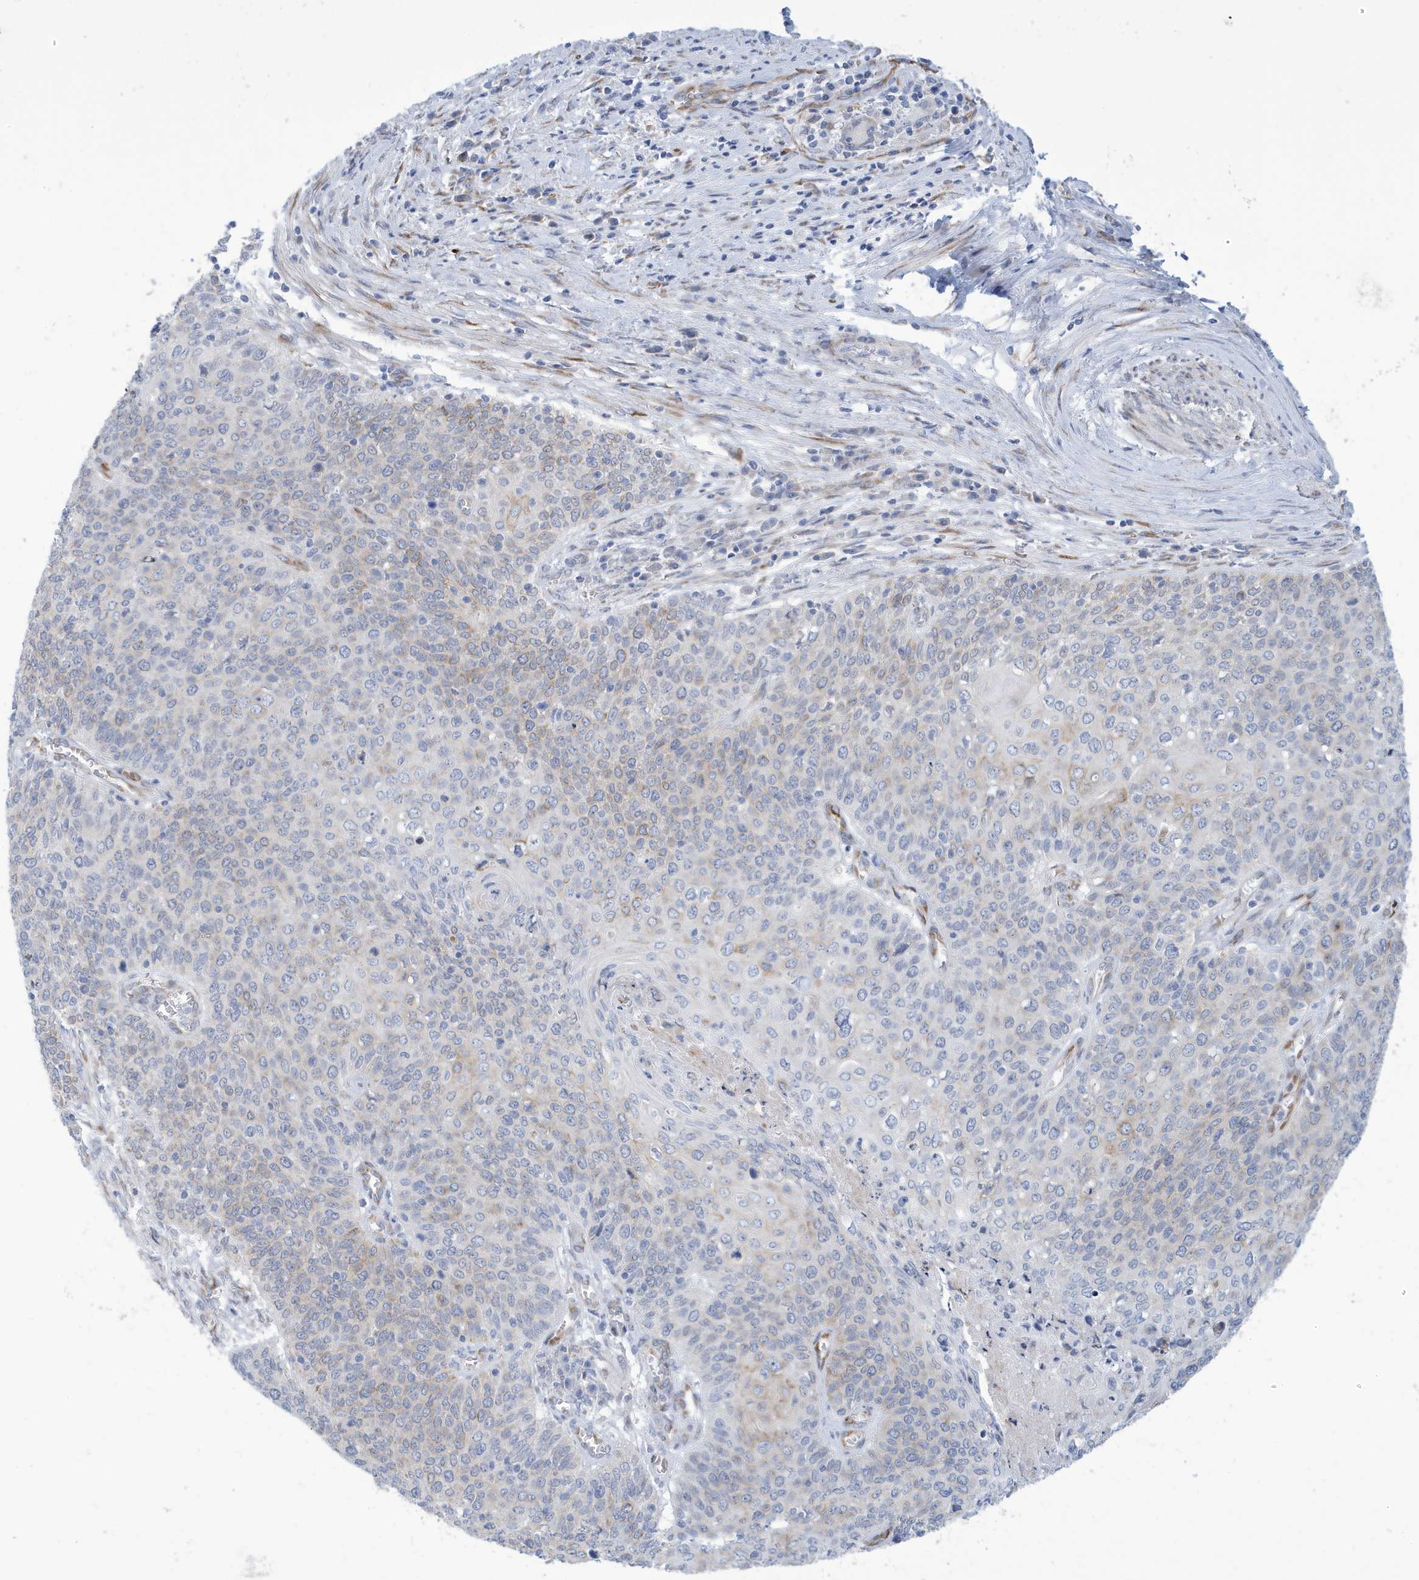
{"staining": {"intensity": "weak", "quantity": "<25%", "location": "cytoplasmic/membranous"}, "tissue": "cervical cancer", "cell_type": "Tumor cells", "image_type": "cancer", "snomed": [{"axis": "morphology", "description": "Squamous cell carcinoma, NOS"}, {"axis": "topography", "description": "Cervix"}], "caption": "This is a histopathology image of immunohistochemistry (IHC) staining of cervical squamous cell carcinoma, which shows no expression in tumor cells.", "gene": "SEMA3F", "patient": {"sex": "female", "age": 39}}